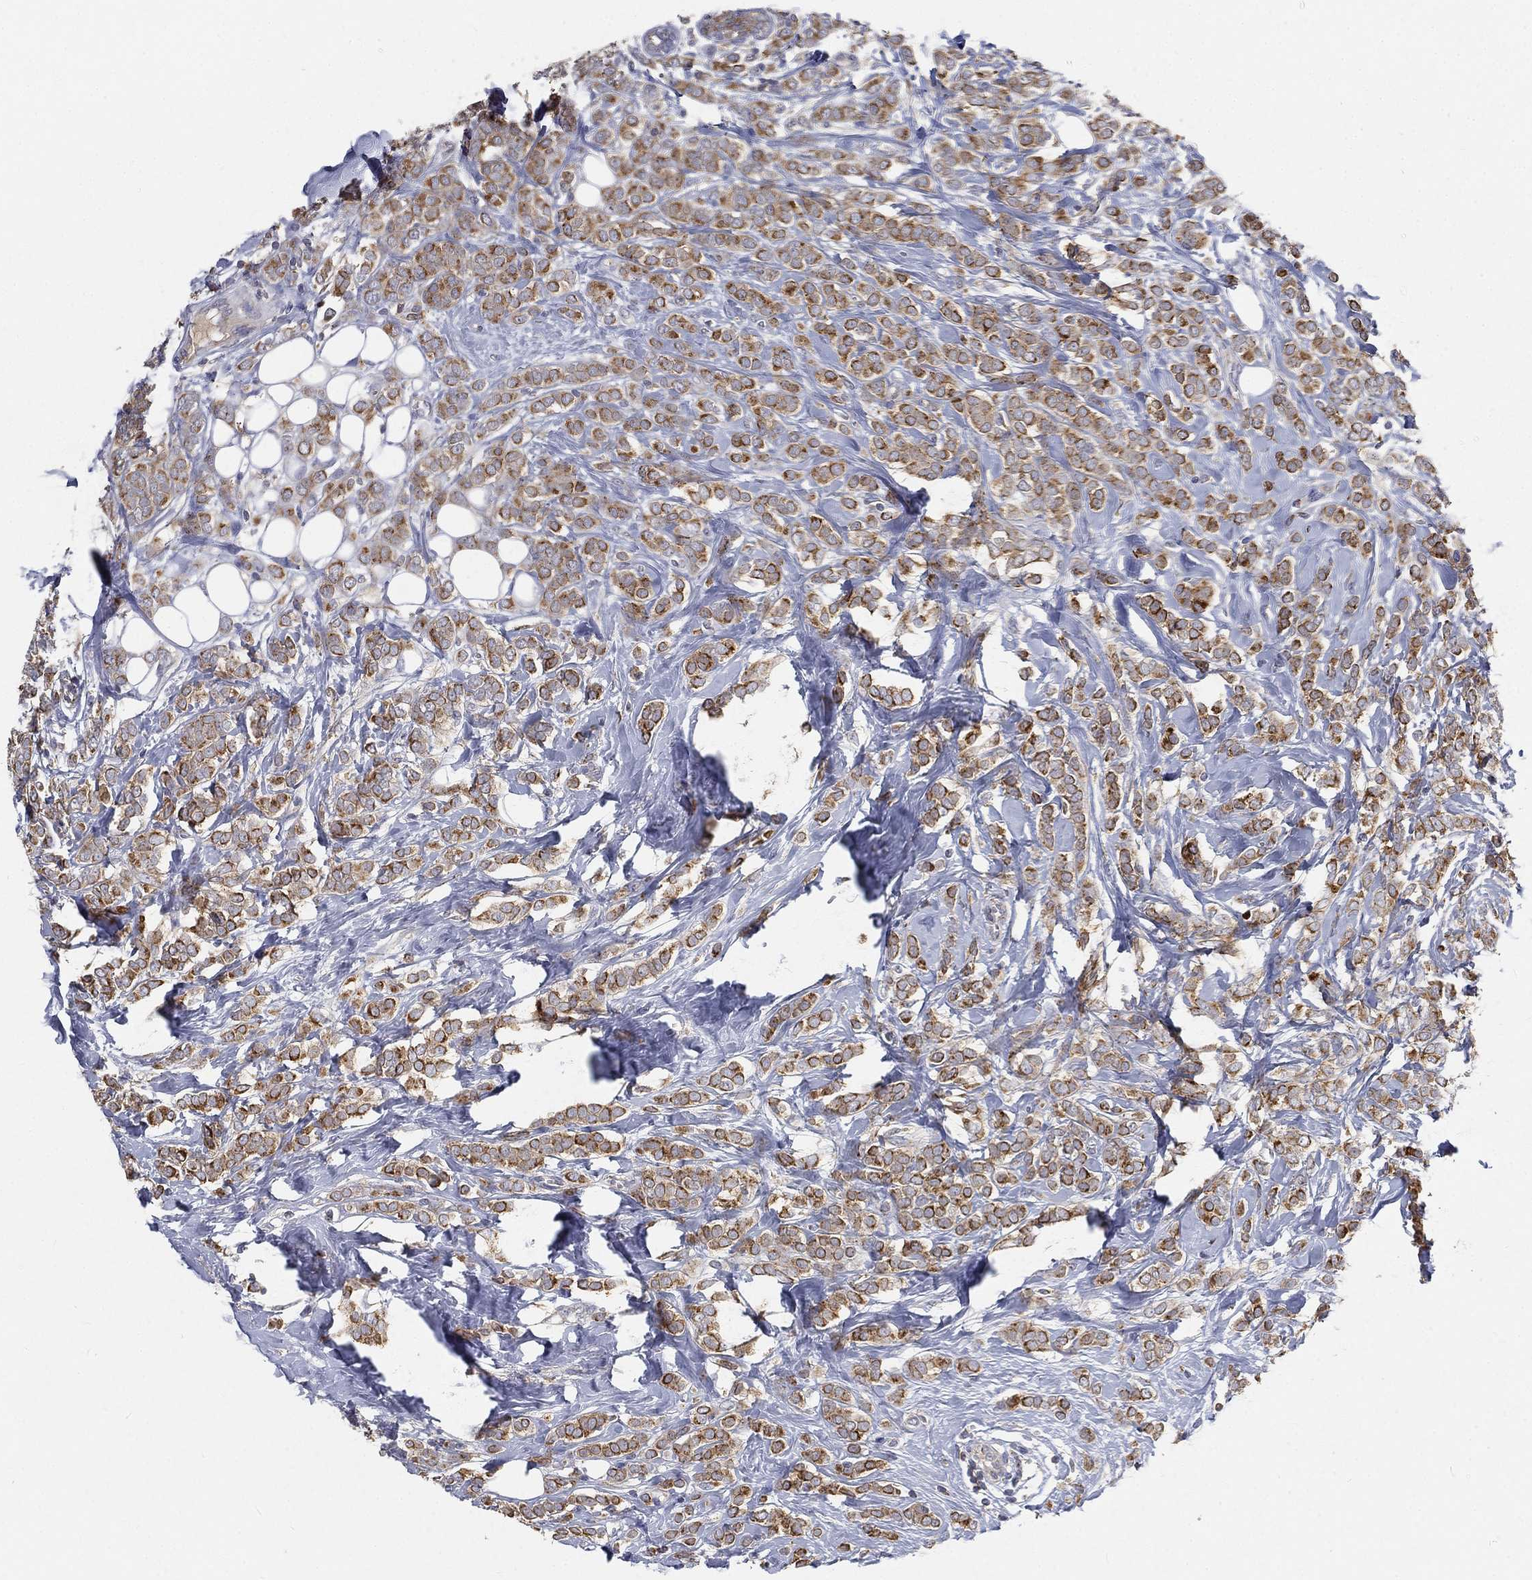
{"staining": {"intensity": "strong", "quantity": ">75%", "location": "cytoplasmic/membranous"}, "tissue": "breast cancer", "cell_type": "Tumor cells", "image_type": "cancer", "snomed": [{"axis": "morphology", "description": "Lobular carcinoma"}, {"axis": "topography", "description": "Breast"}], "caption": "This image reveals IHC staining of human breast lobular carcinoma, with high strong cytoplasmic/membranous staining in about >75% of tumor cells.", "gene": "CTSL", "patient": {"sex": "female", "age": 49}}